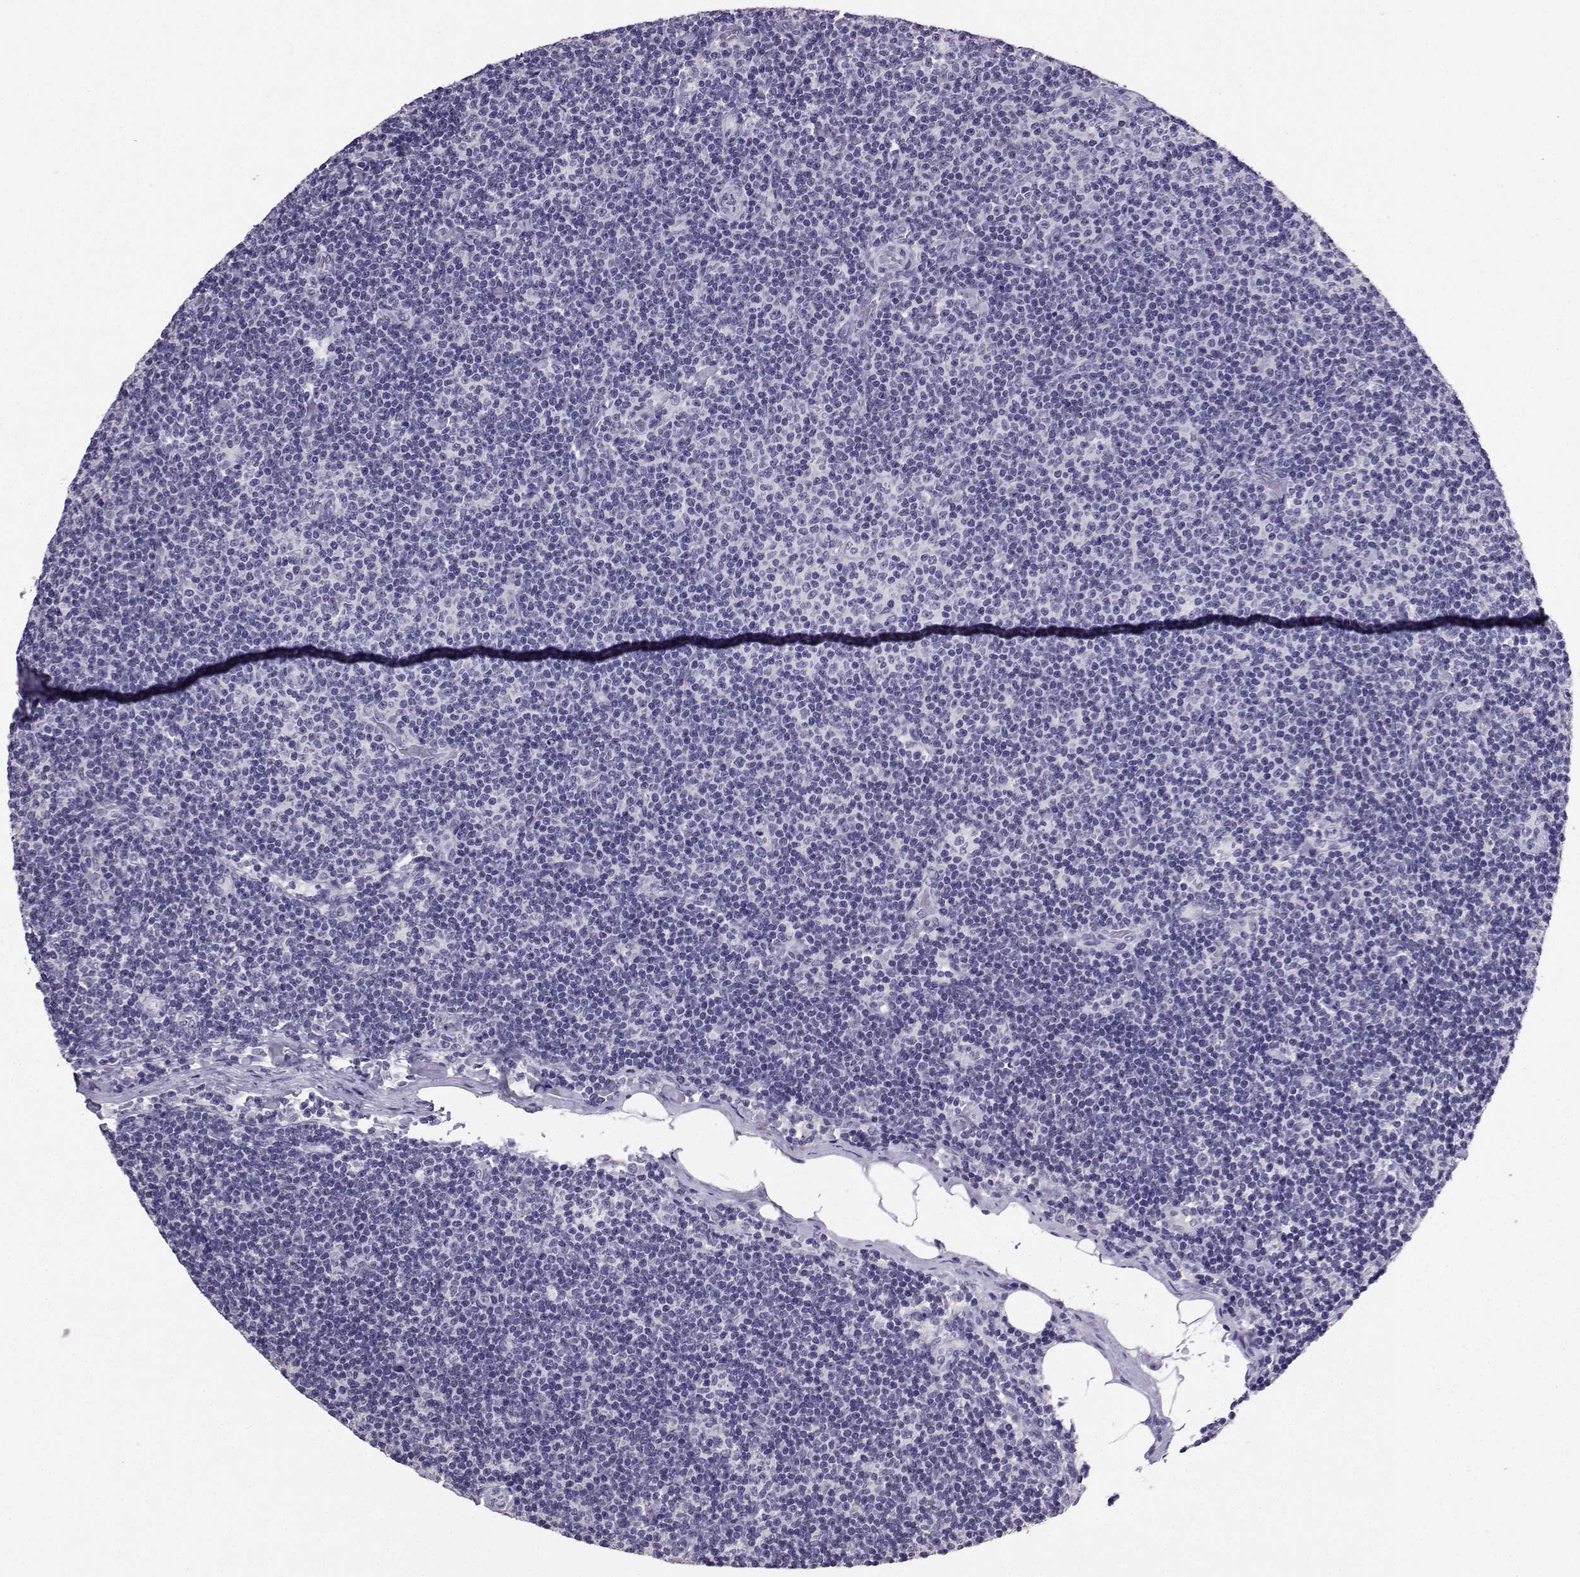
{"staining": {"intensity": "negative", "quantity": "none", "location": "none"}, "tissue": "lymphoma", "cell_type": "Tumor cells", "image_type": "cancer", "snomed": [{"axis": "morphology", "description": "Malignant lymphoma, non-Hodgkin's type, Low grade"}, {"axis": "topography", "description": "Lymph node"}], "caption": "High magnification brightfield microscopy of low-grade malignant lymphoma, non-Hodgkin's type stained with DAB (3,3'-diaminobenzidine) (brown) and counterstained with hematoxylin (blue): tumor cells show no significant staining.", "gene": "SPAG11B", "patient": {"sex": "male", "age": 81}}